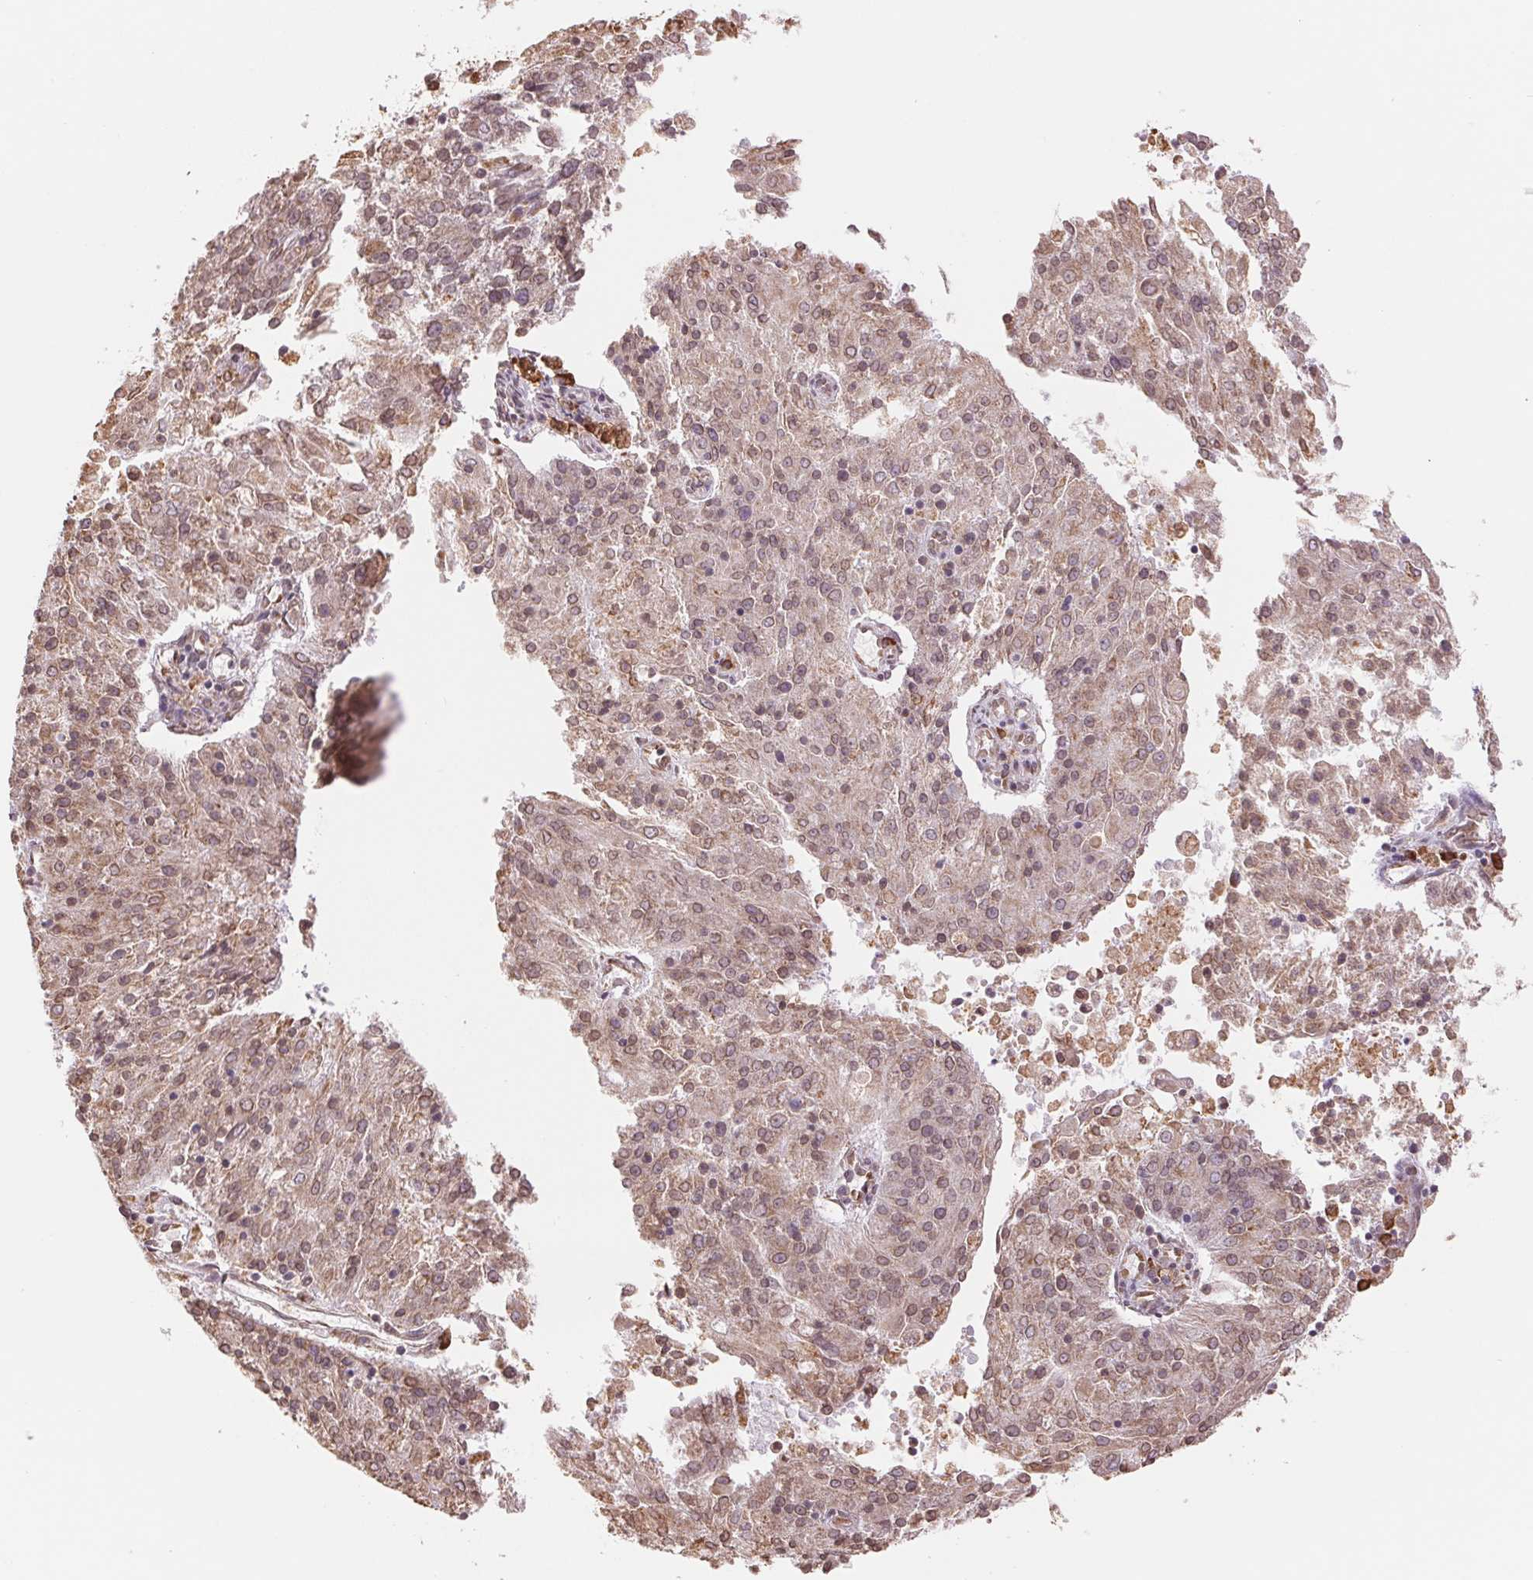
{"staining": {"intensity": "weak", "quantity": ">75%", "location": "cytoplasmic/membranous"}, "tissue": "endometrial cancer", "cell_type": "Tumor cells", "image_type": "cancer", "snomed": [{"axis": "morphology", "description": "Adenocarcinoma, NOS"}, {"axis": "topography", "description": "Endometrium"}], "caption": "IHC micrograph of human endometrial cancer stained for a protein (brown), which reveals low levels of weak cytoplasmic/membranous positivity in approximately >75% of tumor cells.", "gene": "RPN1", "patient": {"sex": "female", "age": 82}}